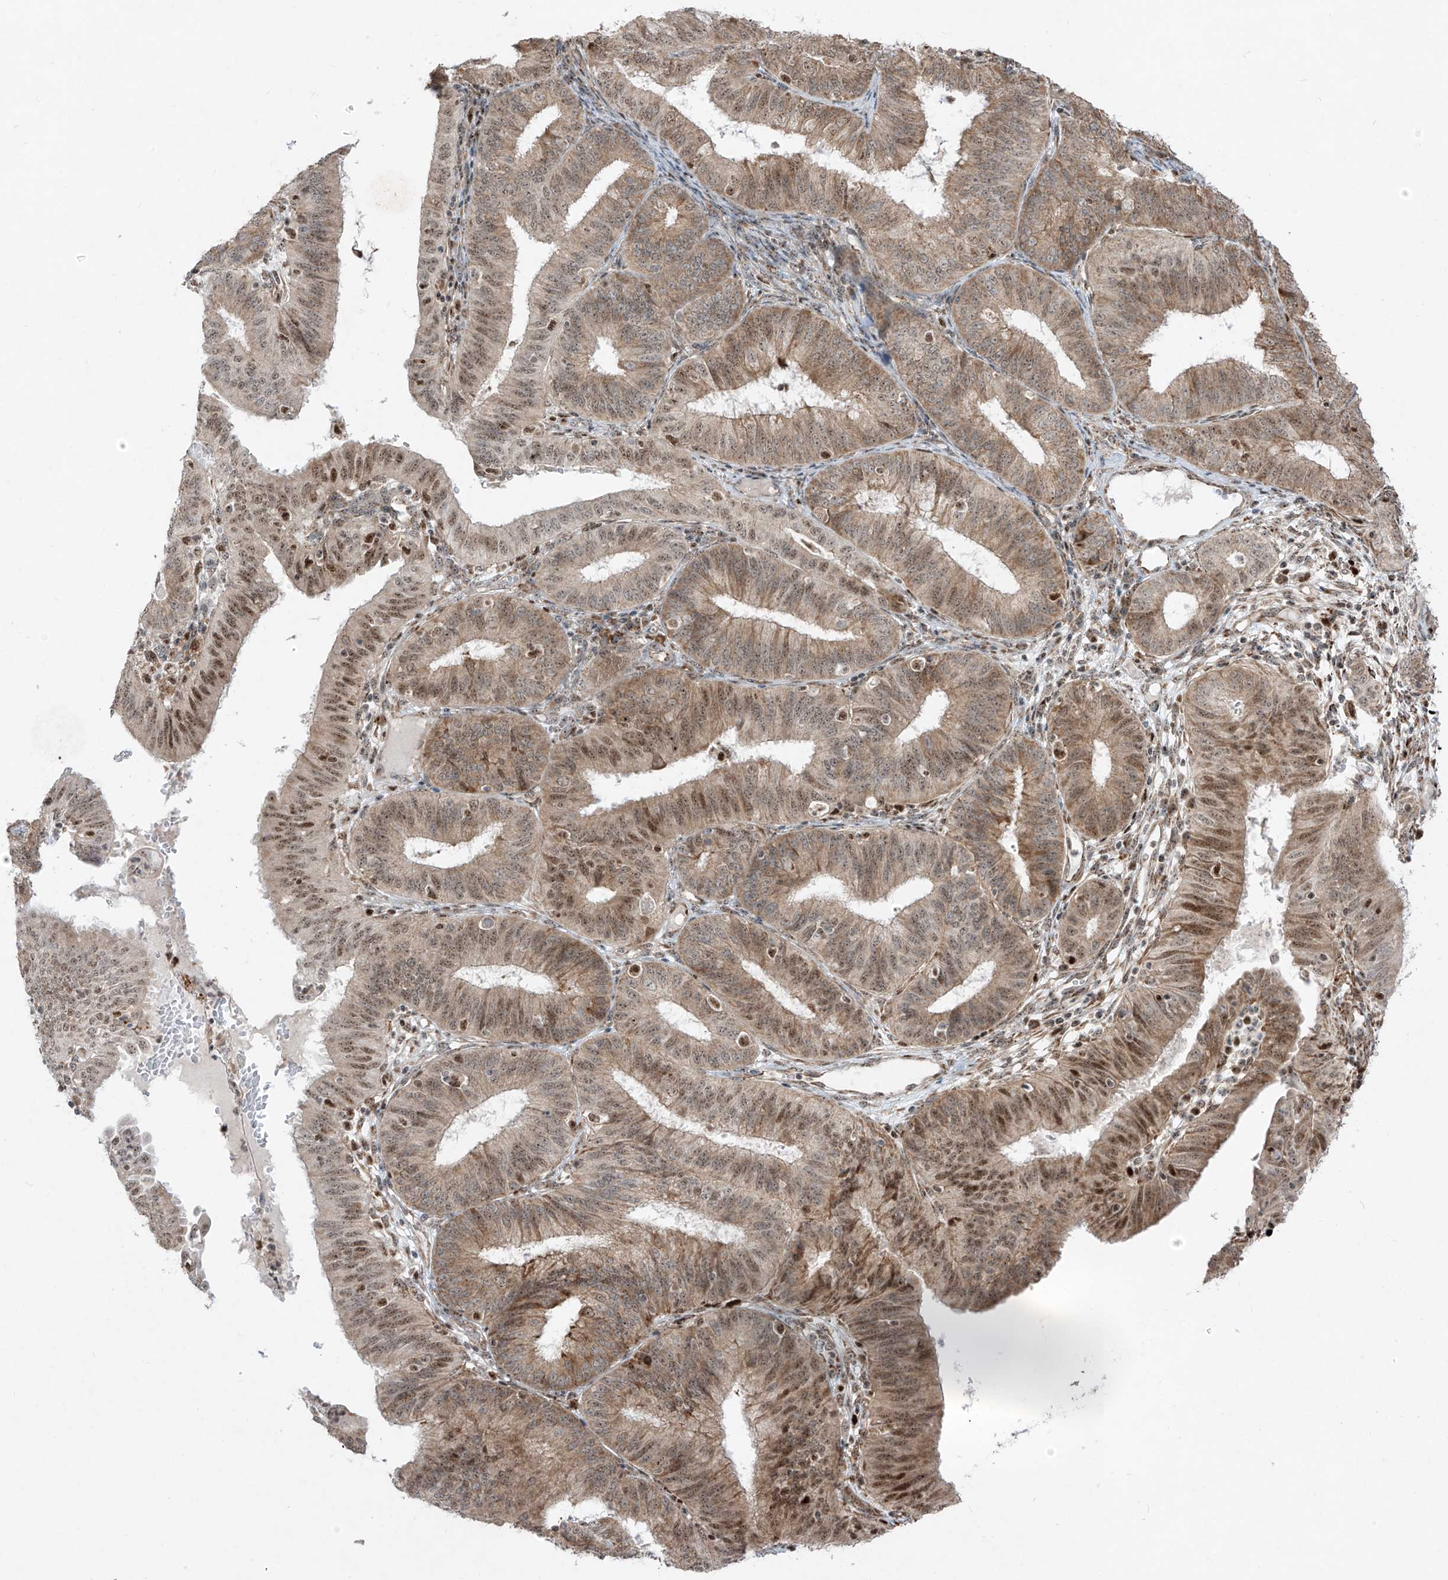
{"staining": {"intensity": "moderate", "quantity": ">75%", "location": "cytoplasmic/membranous,nuclear"}, "tissue": "endometrial cancer", "cell_type": "Tumor cells", "image_type": "cancer", "snomed": [{"axis": "morphology", "description": "Adenocarcinoma, NOS"}, {"axis": "topography", "description": "Endometrium"}], "caption": "About >75% of tumor cells in human endometrial adenocarcinoma demonstrate moderate cytoplasmic/membranous and nuclear protein staining as visualized by brown immunohistochemical staining.", "gene": "ZBTB8A", "patient": {"sex": "female", "age": 51}}